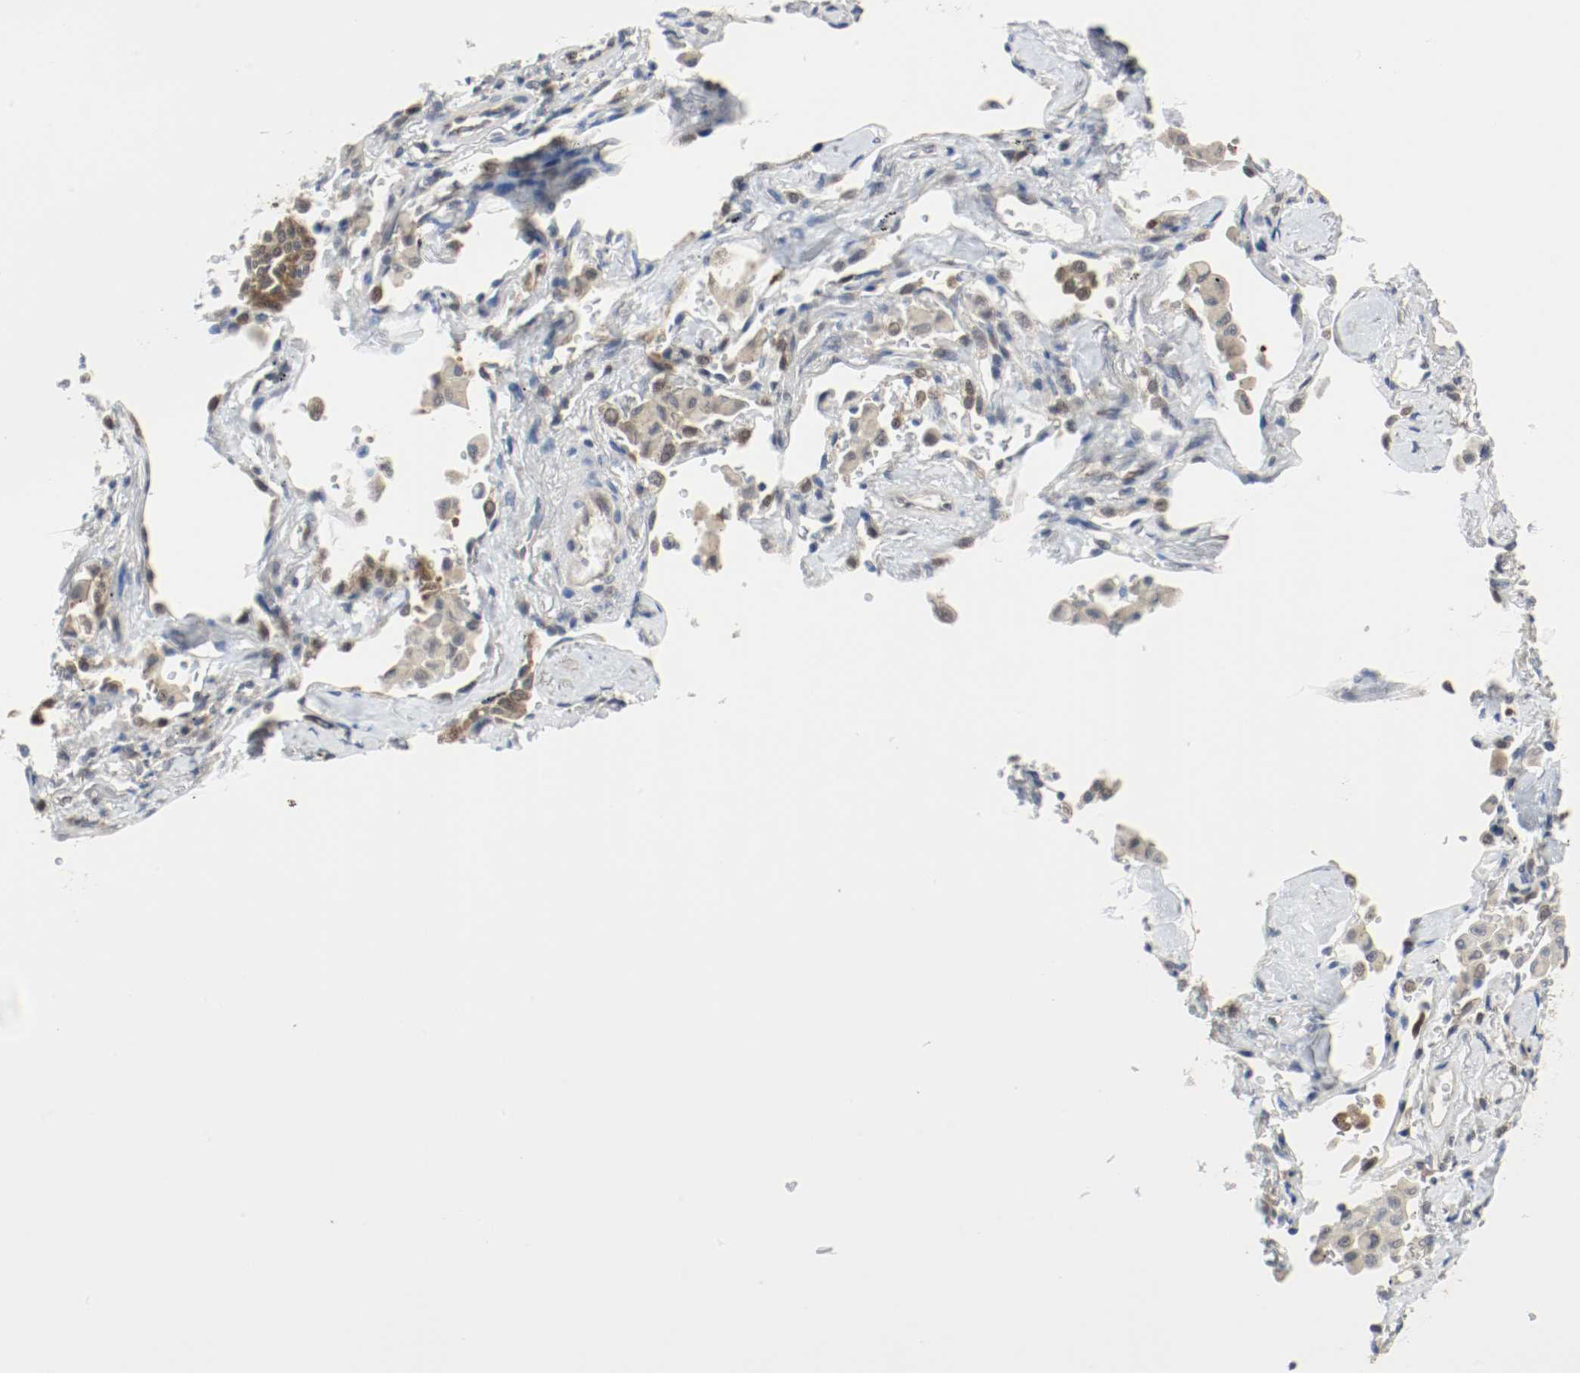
{"staining": {"intensity": "moderate", "quantity": ">75%", "location": "cytoplasmic/membranous,nuclear"}, "tissue": "lung cancer", "cell_type": "Tumor cells", "image_type": "cancer", "snomed": [{"axis": "morphology", "description": "Adenocarcinoma, NOS"}, {"axis": "topography", "description": "Lung"}], "caption": "Protein expression analysis of lung adenocarcinoma exhibits moderate cytoplasmic/membranous and nuclear staining in about >75% of tumor cells.", "gene": "PPME1", "patient": {"sex": "female", "age": 64}}